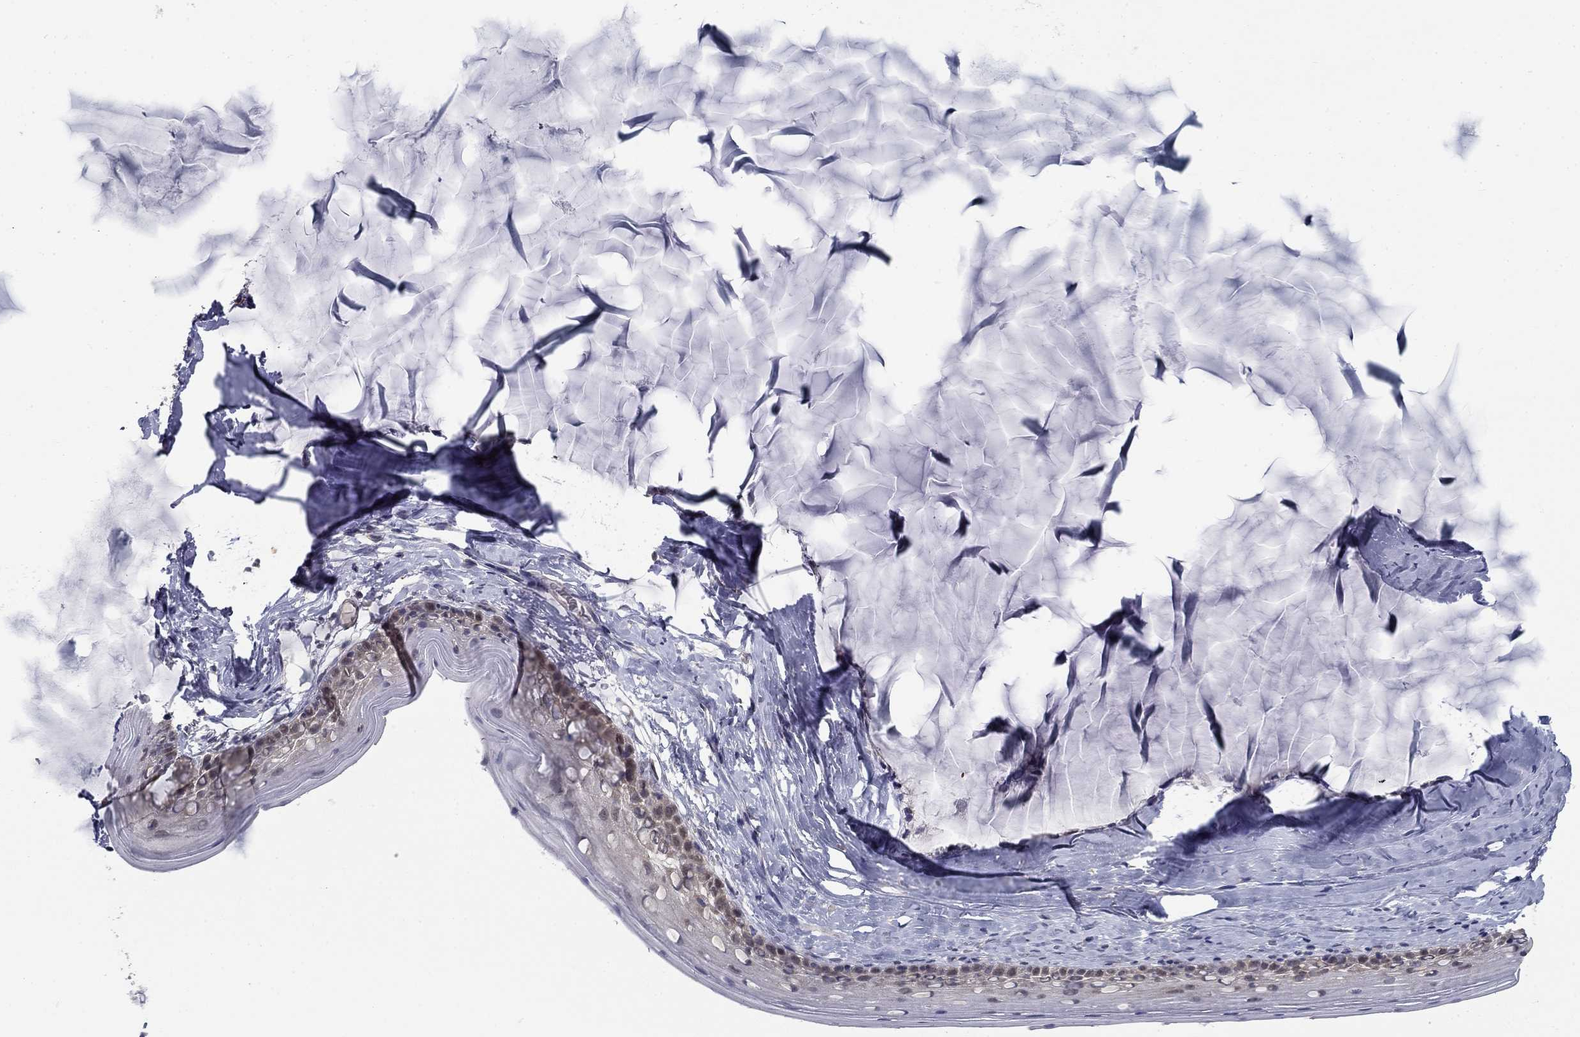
{"staining": {"intensity": "negative", "quantity": "none", "location": "none"}, "tissue": "cervix", "cell_type": "Glandular cells", "image_type": "normal", "snomed": [{"axis": "morphology", "description": "Normal tissue, NOS"}, {"axis": "topography", "description": "Cervix"}], "caption": "A high-resolution histopathology image shows immunohistochemistry (IHC) staining of normal cervix, which shows no significant expression in glandular cells. The staining was performed using DAB (3,3'-diaminobenzidine) to visualize the protein expression in brown, while the nuclei were stained in blue with hematoxylin (Magnification: 20x).", "gene": "NIT2", "patient": {"sex": "female", "age": 40}}